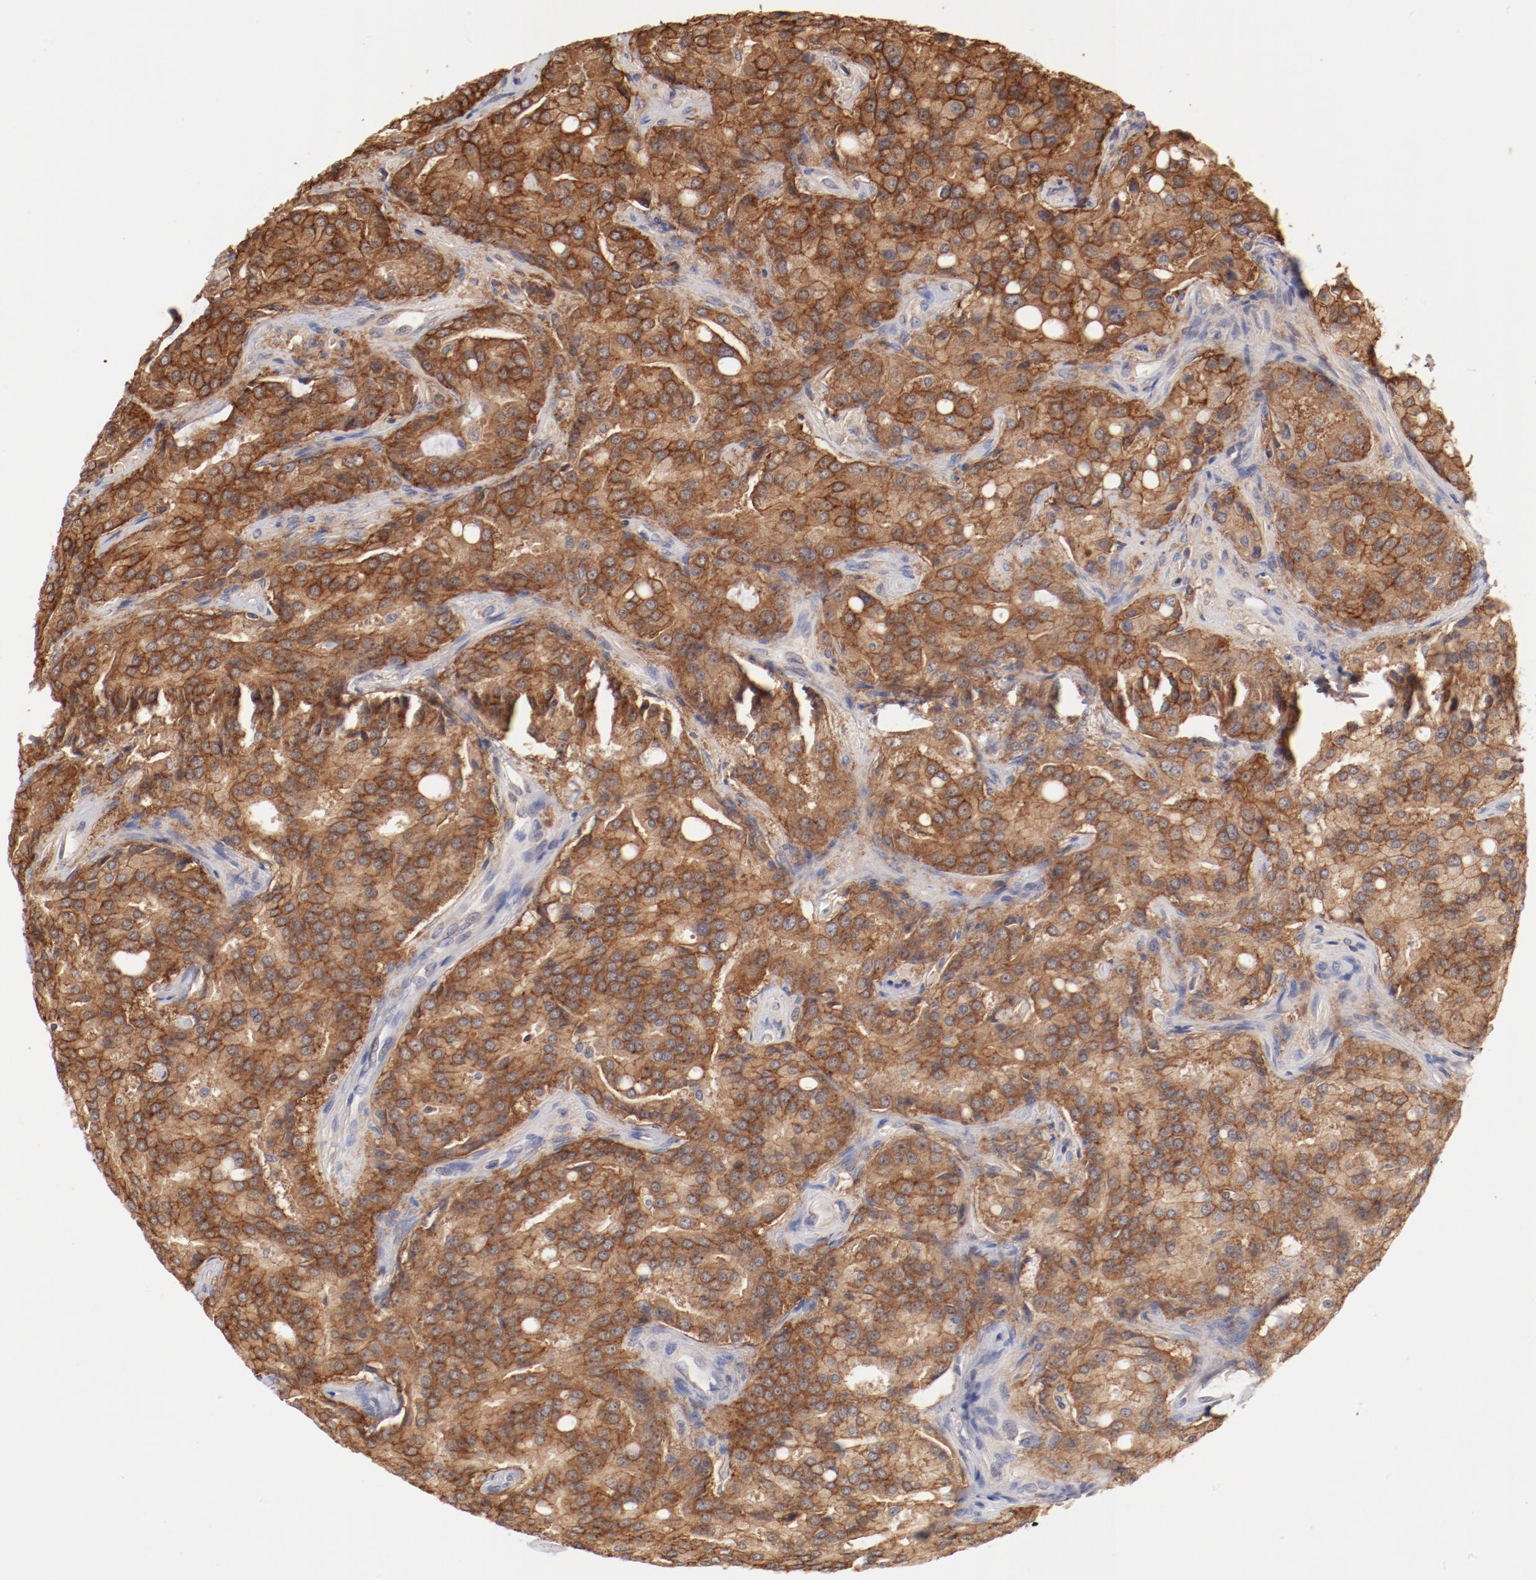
{"staining": {"intensity": "strong", "quantity": ">75%", "location": "cytoplasmic/membranous"}, "tissue": "prostate cancer", "cell_type": "Tumor cells", "image_type": "cancer", "snomed": [{"axis": "morphology", "description": "Adenocarcinoma, High grade"}, {"axis": "topography", "description": "Prostate"}], "caption": "Protein analysis of high-grade adenocarcinoma (prostate) tissue exhibits strong cytoplasmic/membranous staining in about >75% of tumor cells. The staining was performed using DAB to visualize the protein expression in brown, while the nuclei were stained in blue with hematoxylin (Magnification: 20x).", "gene": "SETD3", "patient": {"sex": "male", "age": 72}}